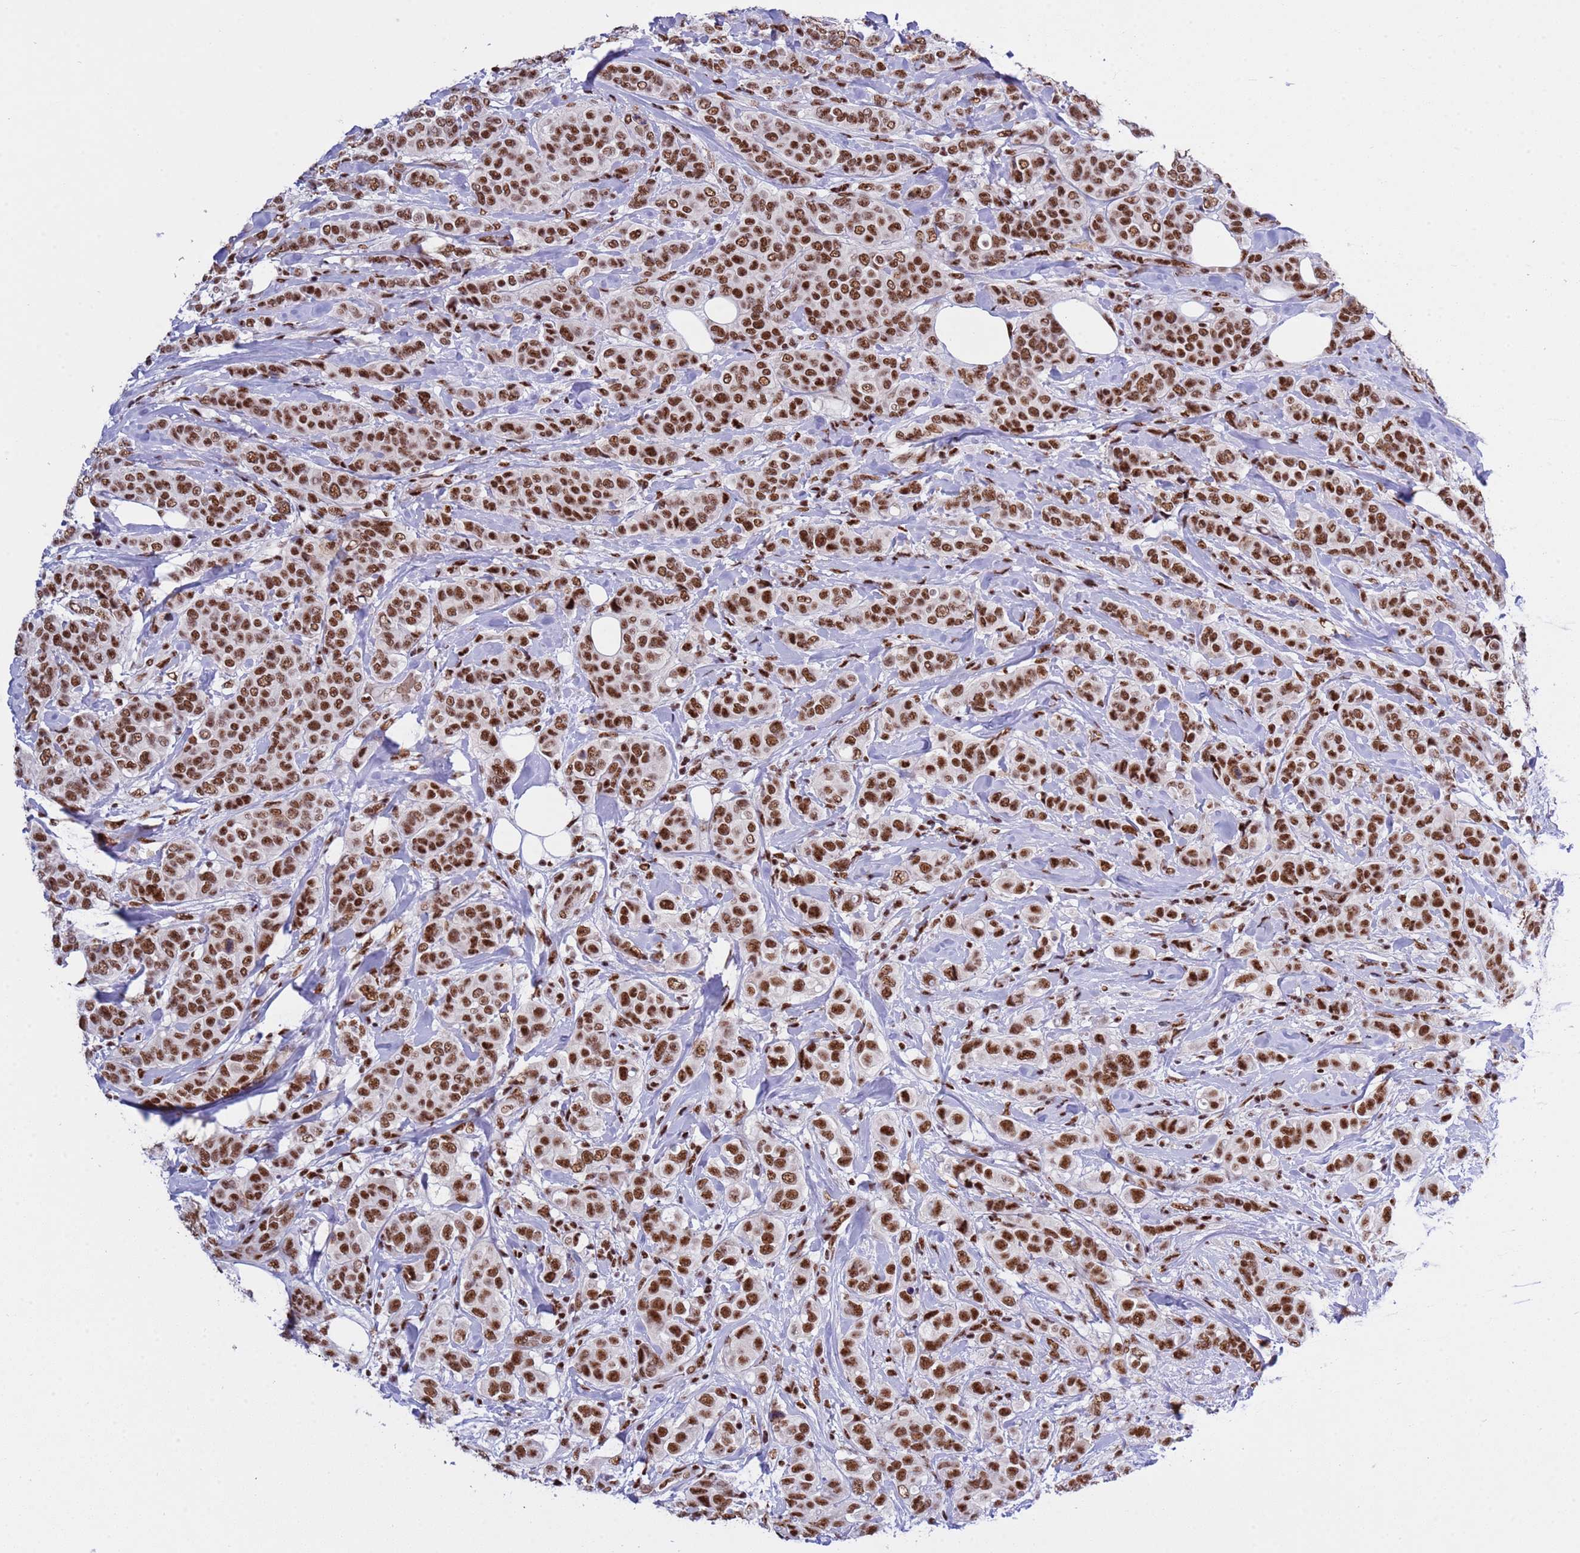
{"staining": {"intensity": "strong", "quantity": ">75%", "location": "nuclear"}, "tissue": "breast cancer", "cell_type": "Tumor cells", "image_type": "cancer", "snomed": [{"axis": "morphology", "description": "Lobular carcinoma"}, {"axis": "topography", "description": "Breast"}], "caption": "Protein expression analysis of human breast cancer (lobular carcinoma) reveals strong nuclear positivity in approximately >75% of tumor cells.", "gene": "THOC2", "patient": {"sex": "female", "age": 51}}